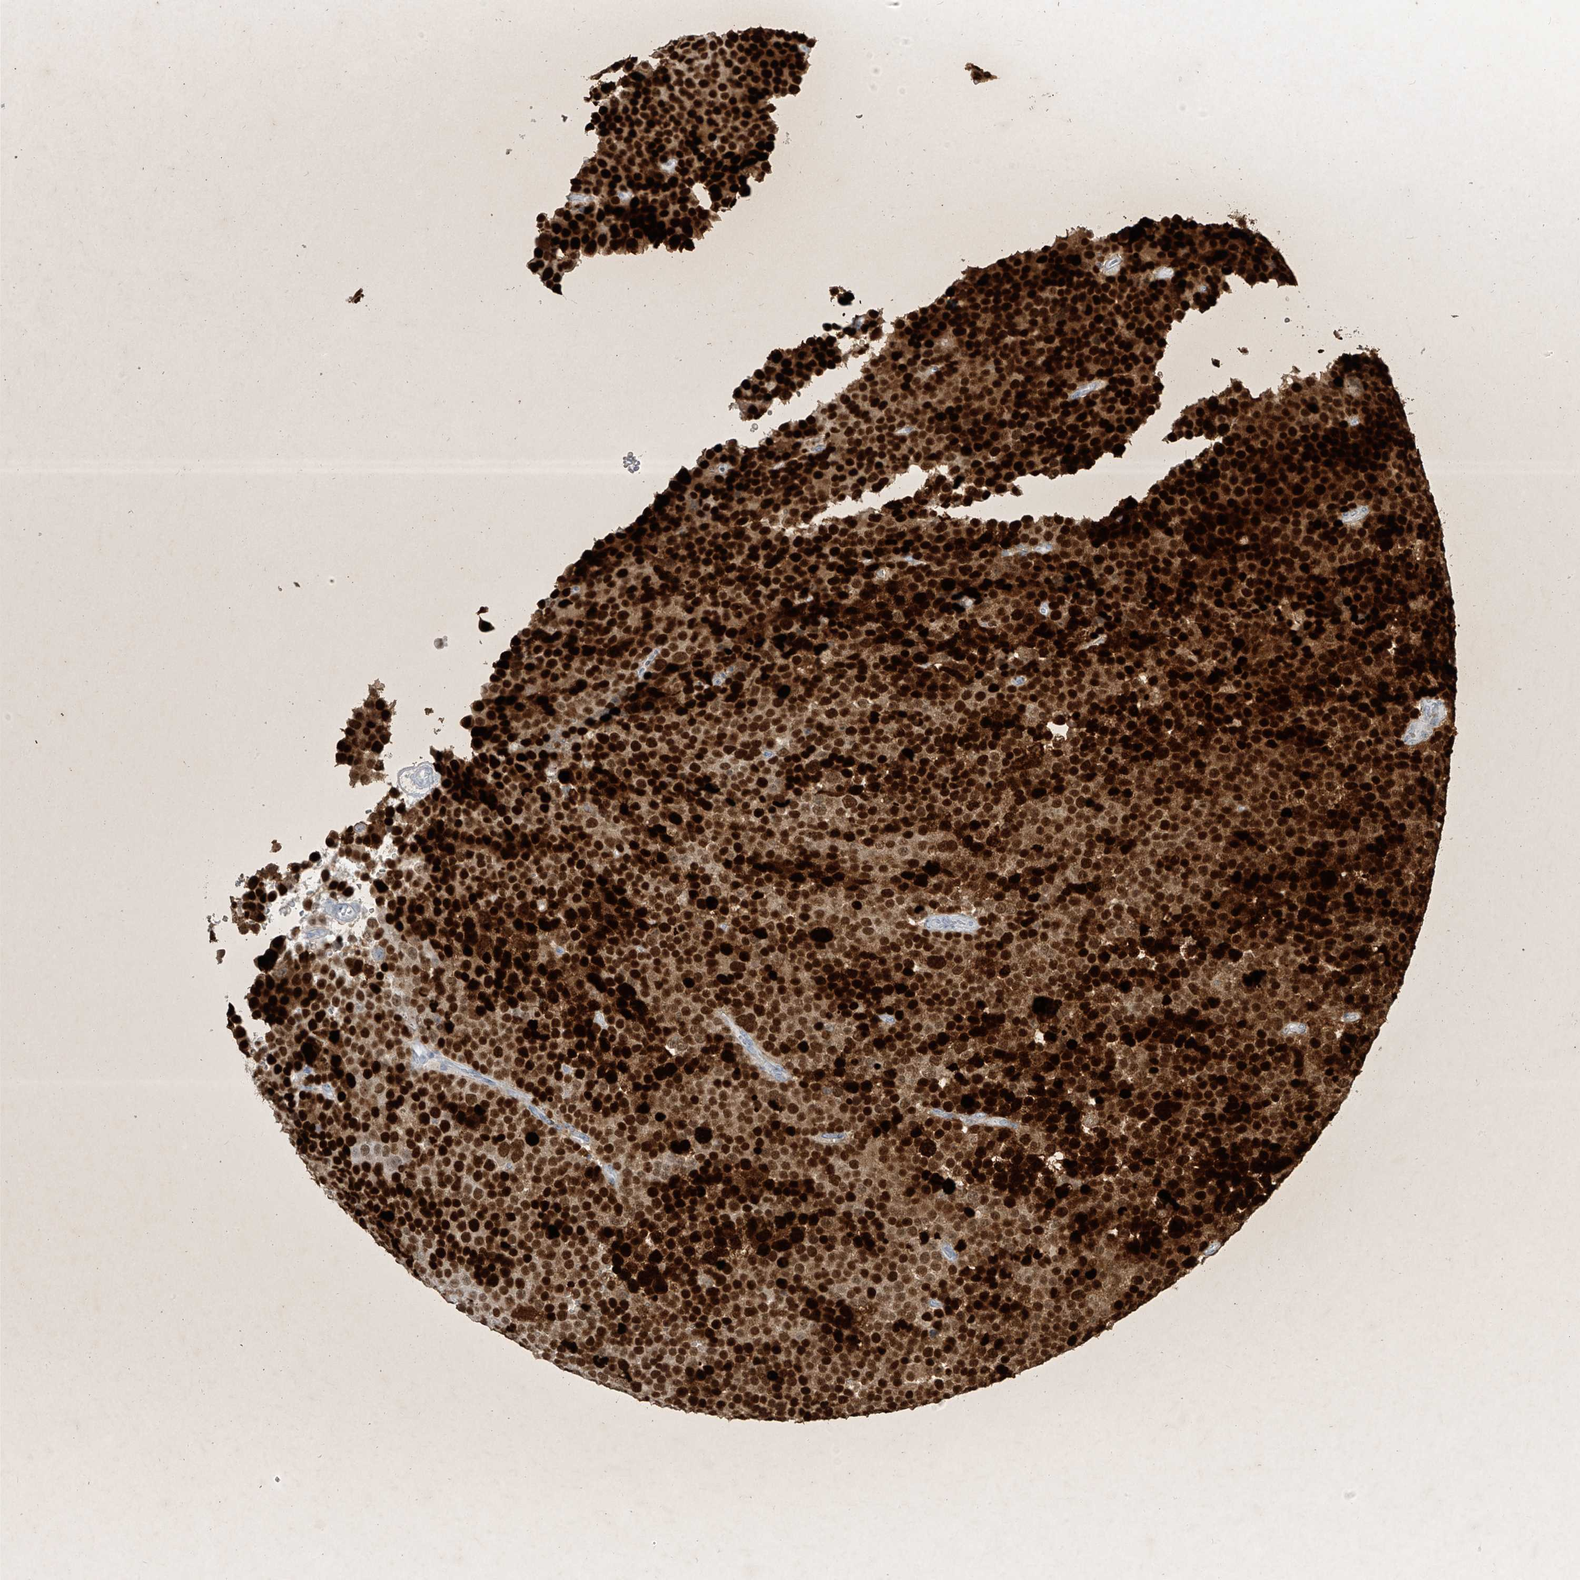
{"staining": {"intensity": "strong", "quantity": ">75%", "location": "cytoplasmic/membranous,nuclear"}, "tissue": "testis cancer", "cell_type": "Tumor cells", "image_type": "cancer", "snomed": [{"axis": "morphology", "description": "Seminoma, NOS"}, {"axis": "topography", "description": "Testis"}], "caption": "Testis seminoma stained with immunohistochemistry shows strong cytoplasmic/membranous and nuclear positivity in approximately >75% of tumor cells.", "gene": "SAMD15", "patient": {"sex": "male", "age": 71}}